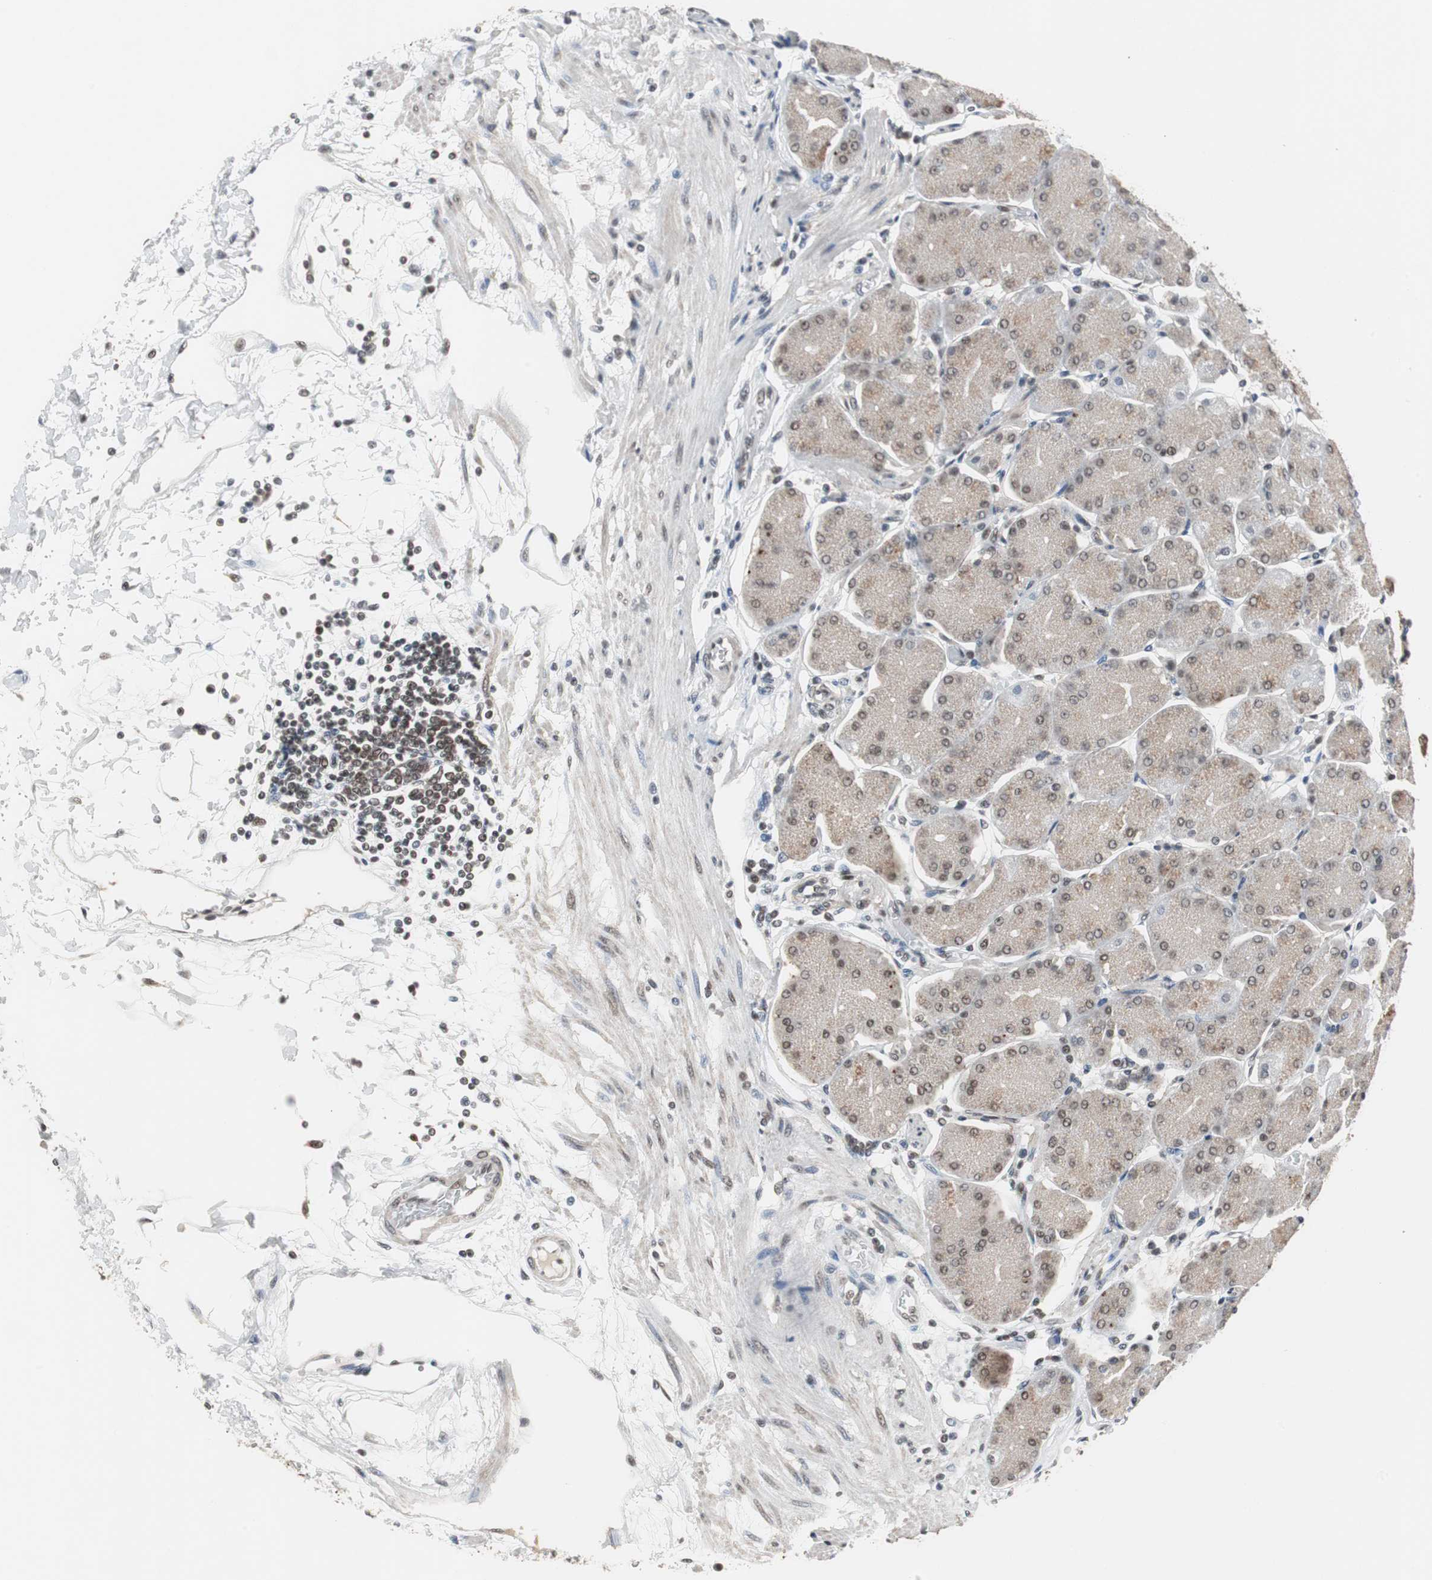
{"staining": {"intensity": "moderate", "quantity": ">75%", "location": "cytoplasmic/membranous,nuclear"}, "tissue": "stomach", "cell_type": "Glandular cells", "image_type": "normal", "snomed": [{"axis": "morphology", "description": "Normal tissue, NOS"}, {"axis": "topography", "description": "Stomach, upper"}, {"axis": "topography", "description": "Stomach"}], "caption": "Immunohistochemistry photomicrograph of benign stomach: human stomach stained using immunohistochemistry (IHC) demonstrates medium levels of moderate protein expression localized specifically in the cytoplasmic/membranous,nuclear of glandular cells, appearing as a cytoplasmic/membranous,nuclear brown color.", "gene": "TAF7", "patient": {"sex": "male", "age": 76}}